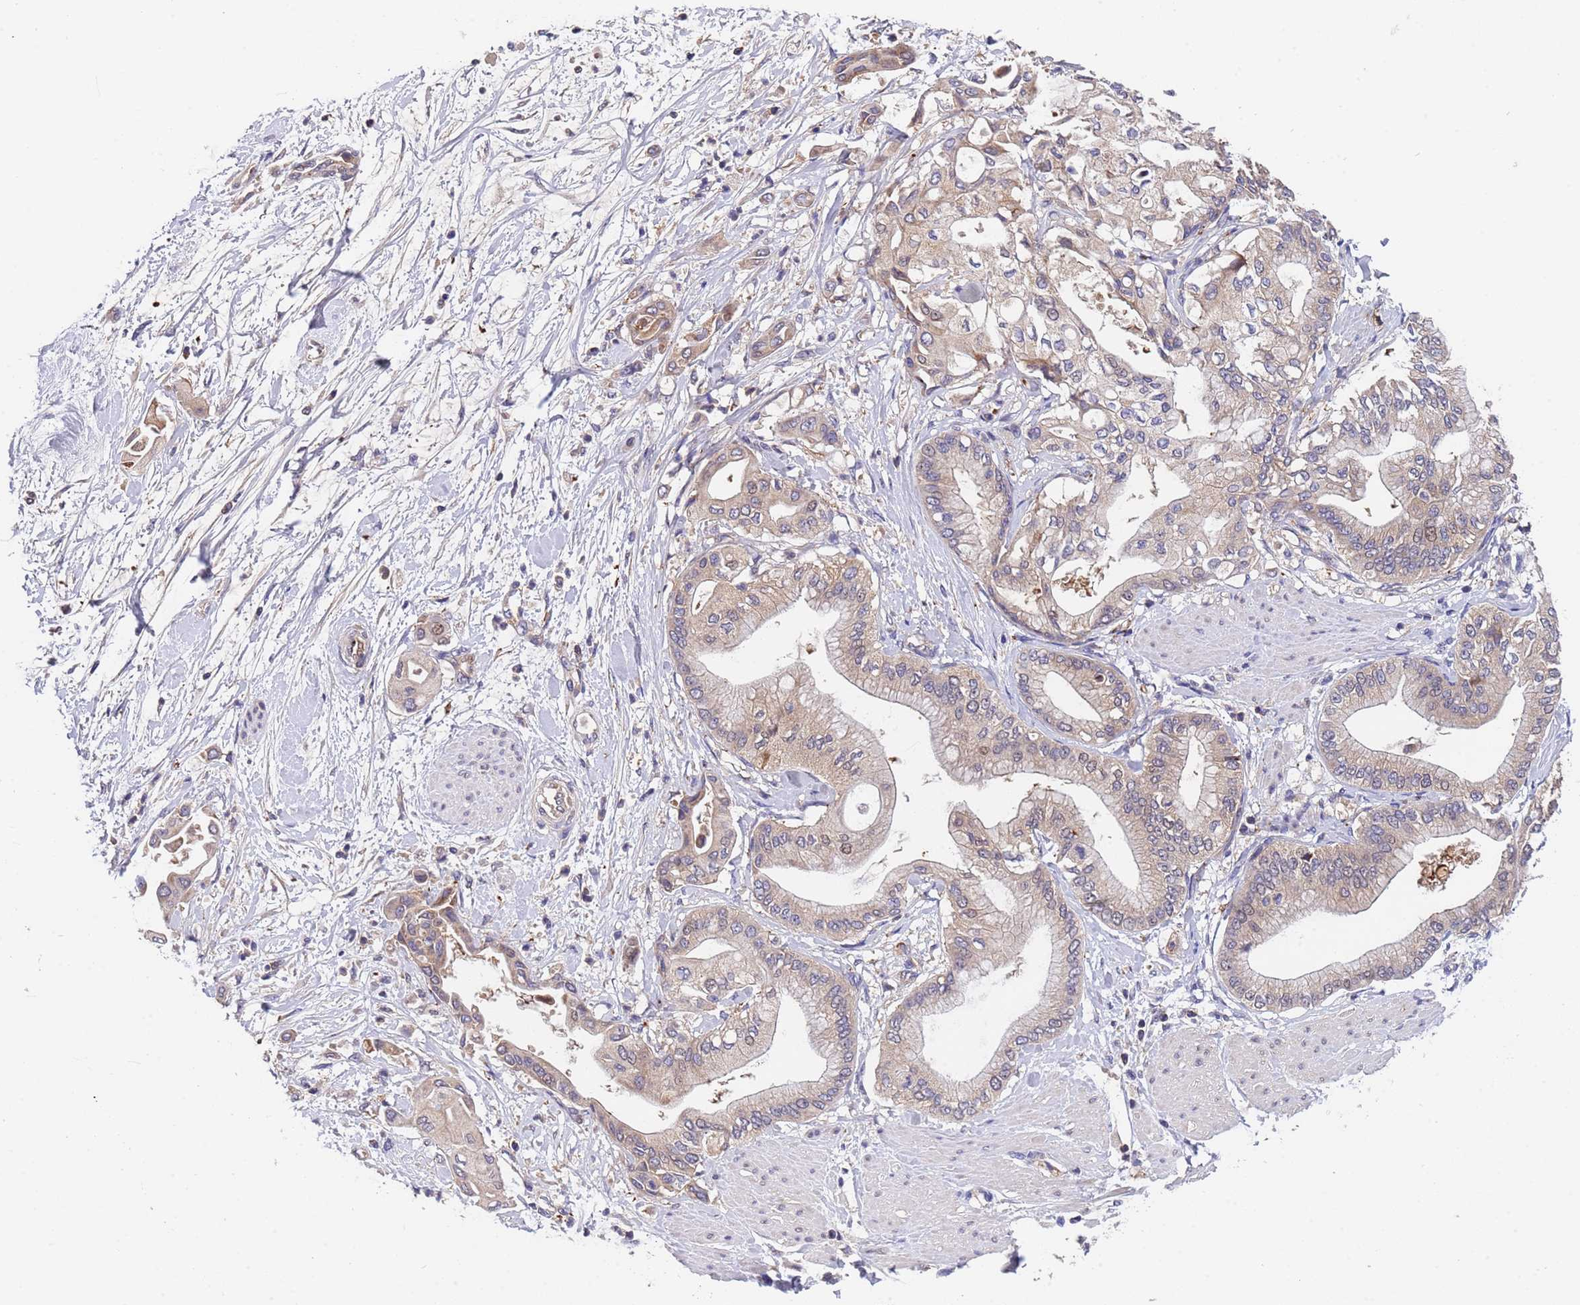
{"staining": {"intensity": "weak", "quantity": "<25%", "location": "cytoplasmic/membranous"}, "tissue": "pancreatic cancer", "cell_type": "Tumor cells", "image_type": "cancer", "snomed": [{"axis": "morphology", "description": "Adenocarcinoma, NOS"}, {"axis": "morphology", "description": "Adenocarcinoma, metastatic, NOS"}, {"axis": "topography", "description": "Lymph node"}, {"axis": "topography", "description": "Pancreas"}, {"axis": "topography", "description": "Duodenum"}], "caption": "Pancreatic adenocarcinoma was stained to show a protein in brown. There is no significant positivity in tumor cells.", "gene": "PARP16", "patient": {"sex": "female", "age": 64}}